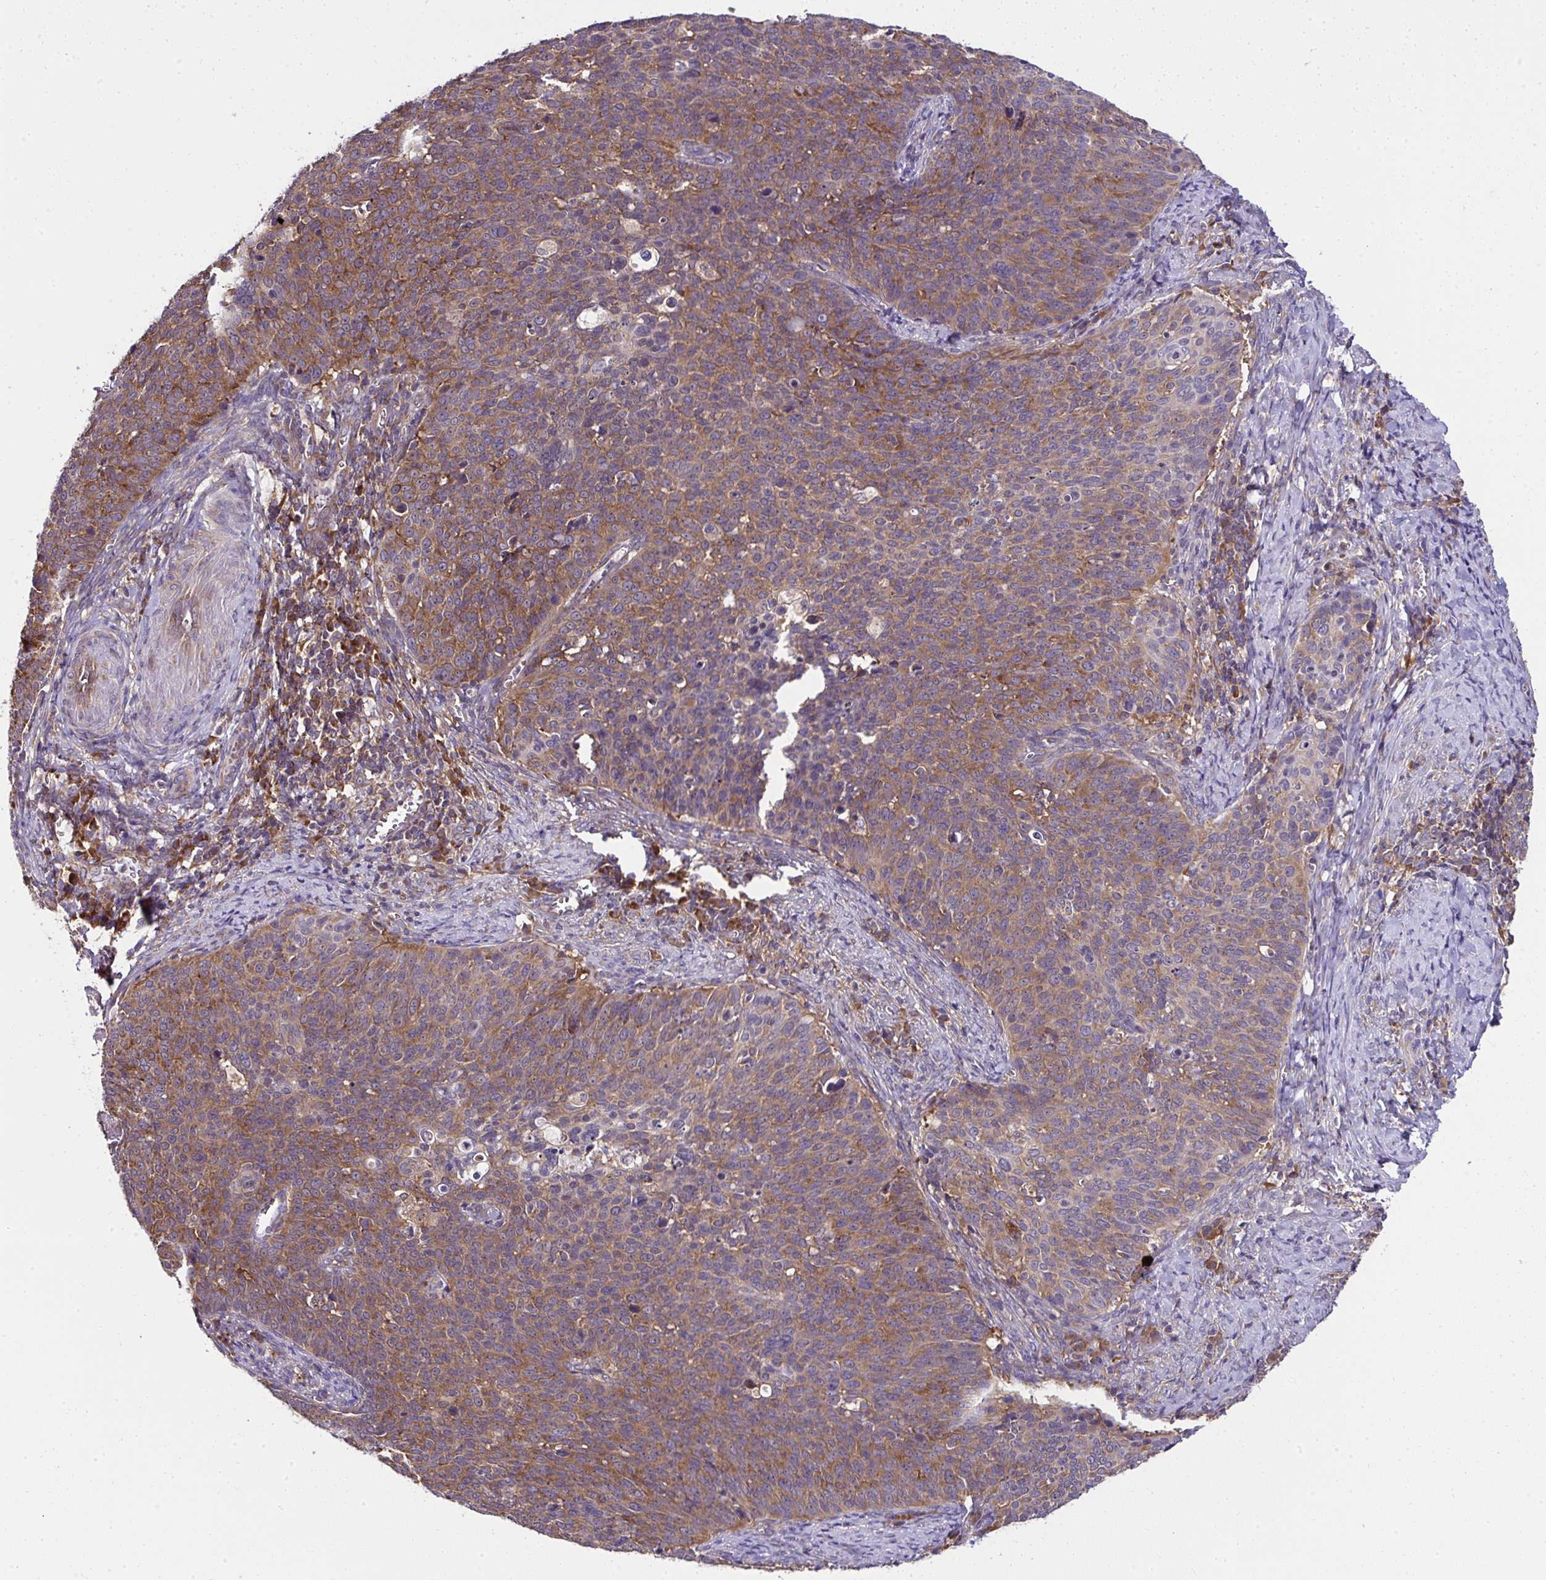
{"staining": {"intensity": "moderate", "quantity": ">75%", "location": "cytoplasmic/membranous"}, "tissue": "cervical cancer", "cell_type": "Tumor cells", "image_type": "cancer", "snomed": [{"axis": "morphology", "description": "Normal tissue, NOS"}, {"axis": "morphology", "description": "Squamous cell carcinoma, NOS"}, {"axis": "topography", "description": "Cervix"}], "caption": "Moderate cytoplasmic/membranous staining for a protein is appreciated in approximately >75% of tumor cells of cervical squamous cell carcinoma using immunohistochemistry.", "gene": "RPS7", "patient": {"sex": "female", "age": 39}}